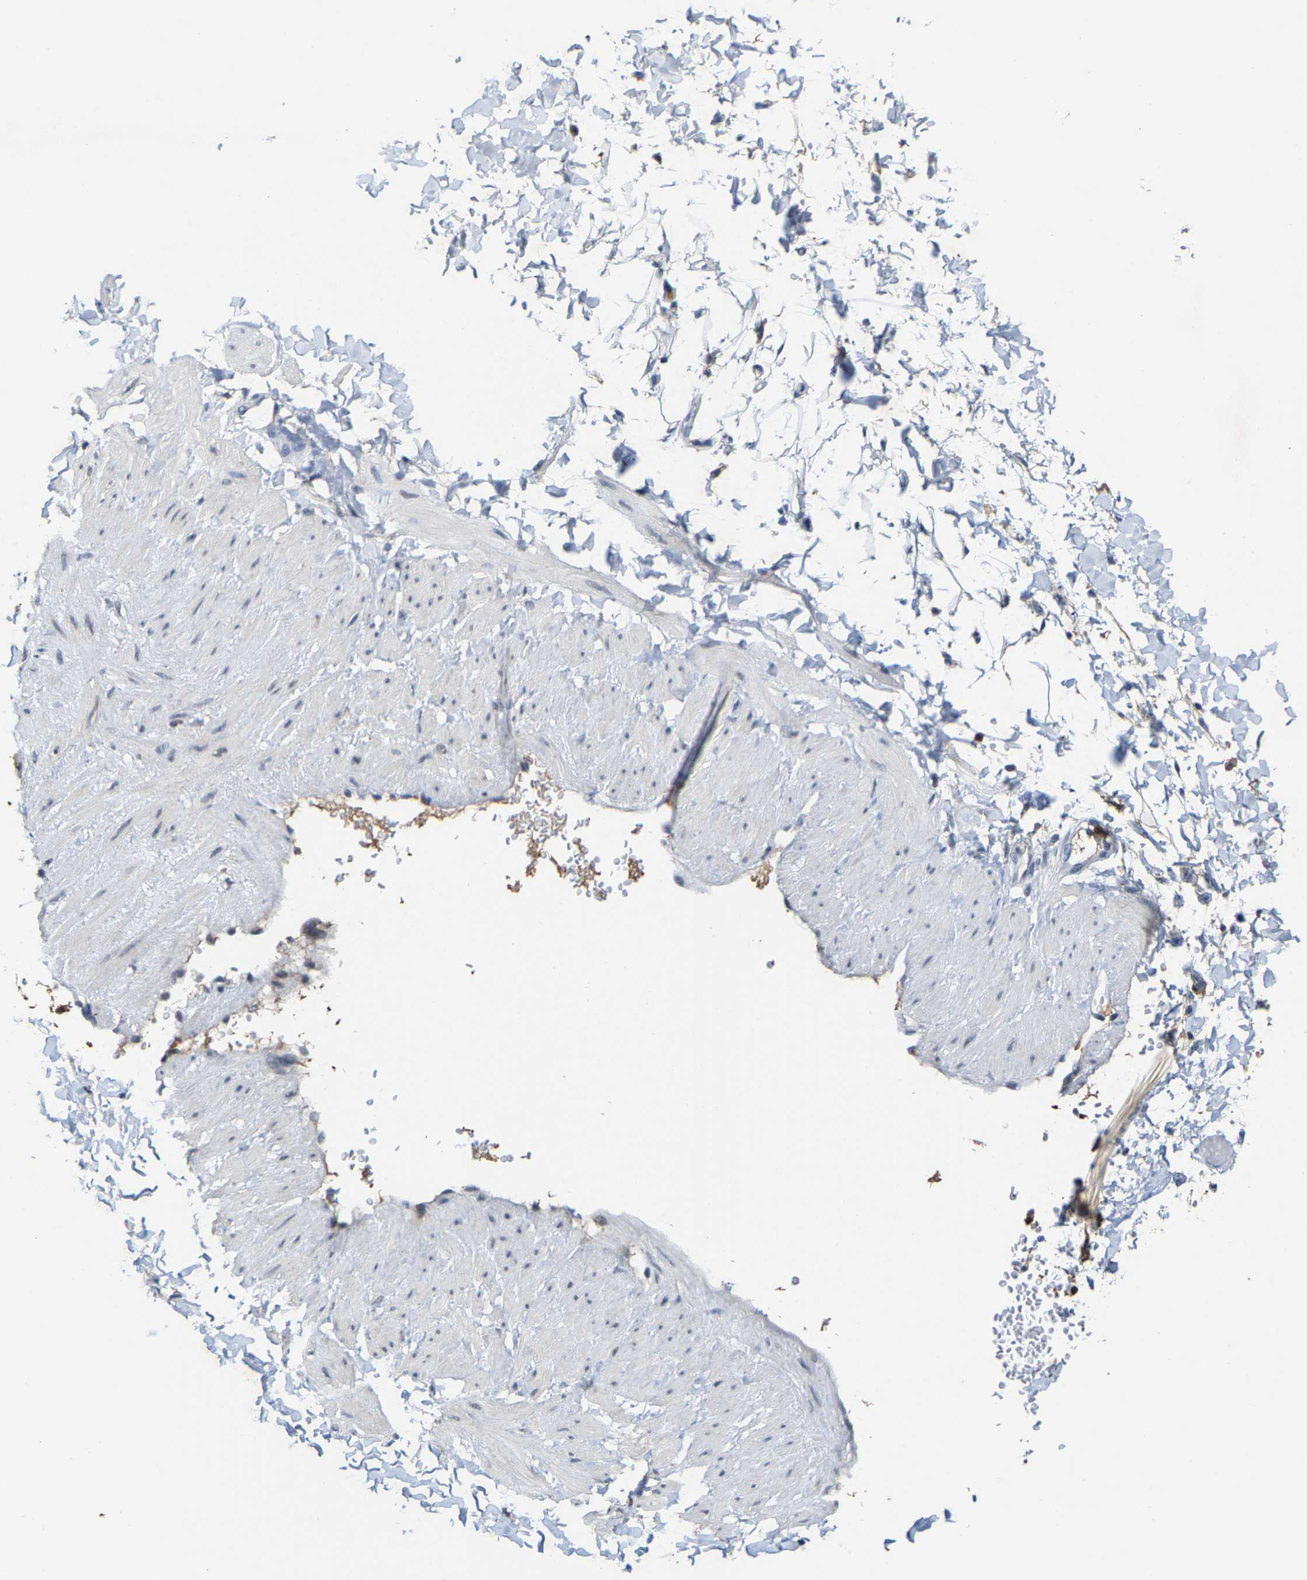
{"staining": {"intensity": "negative", "quantity": "none", "location": "none"}, "tissue": "adipose tissue", "cell_type": "Adipocytes", "image_type": "normal", "snomed": [{"axis": "morphology", "description": "Normal tissue, NOS"}, {"axis": "topography", "description": "Adipose tissue"}, {"axis": "topography", "description": "Vascular tissue"}, {"axis": "topography", "description": "Peripheral nerve tissue"}], "caption": "Immunohistochemistry image of normal adipose tissue: adipose tissue stained with DAB (3,3'-diaminobenzidine) shows no significant protein expression in adipocytes. (DAB (3,3'-diaminobenzidine) IHC, high magnification).", "gene": "FGD3", "patient": {"sex": "male", "age": 25}}